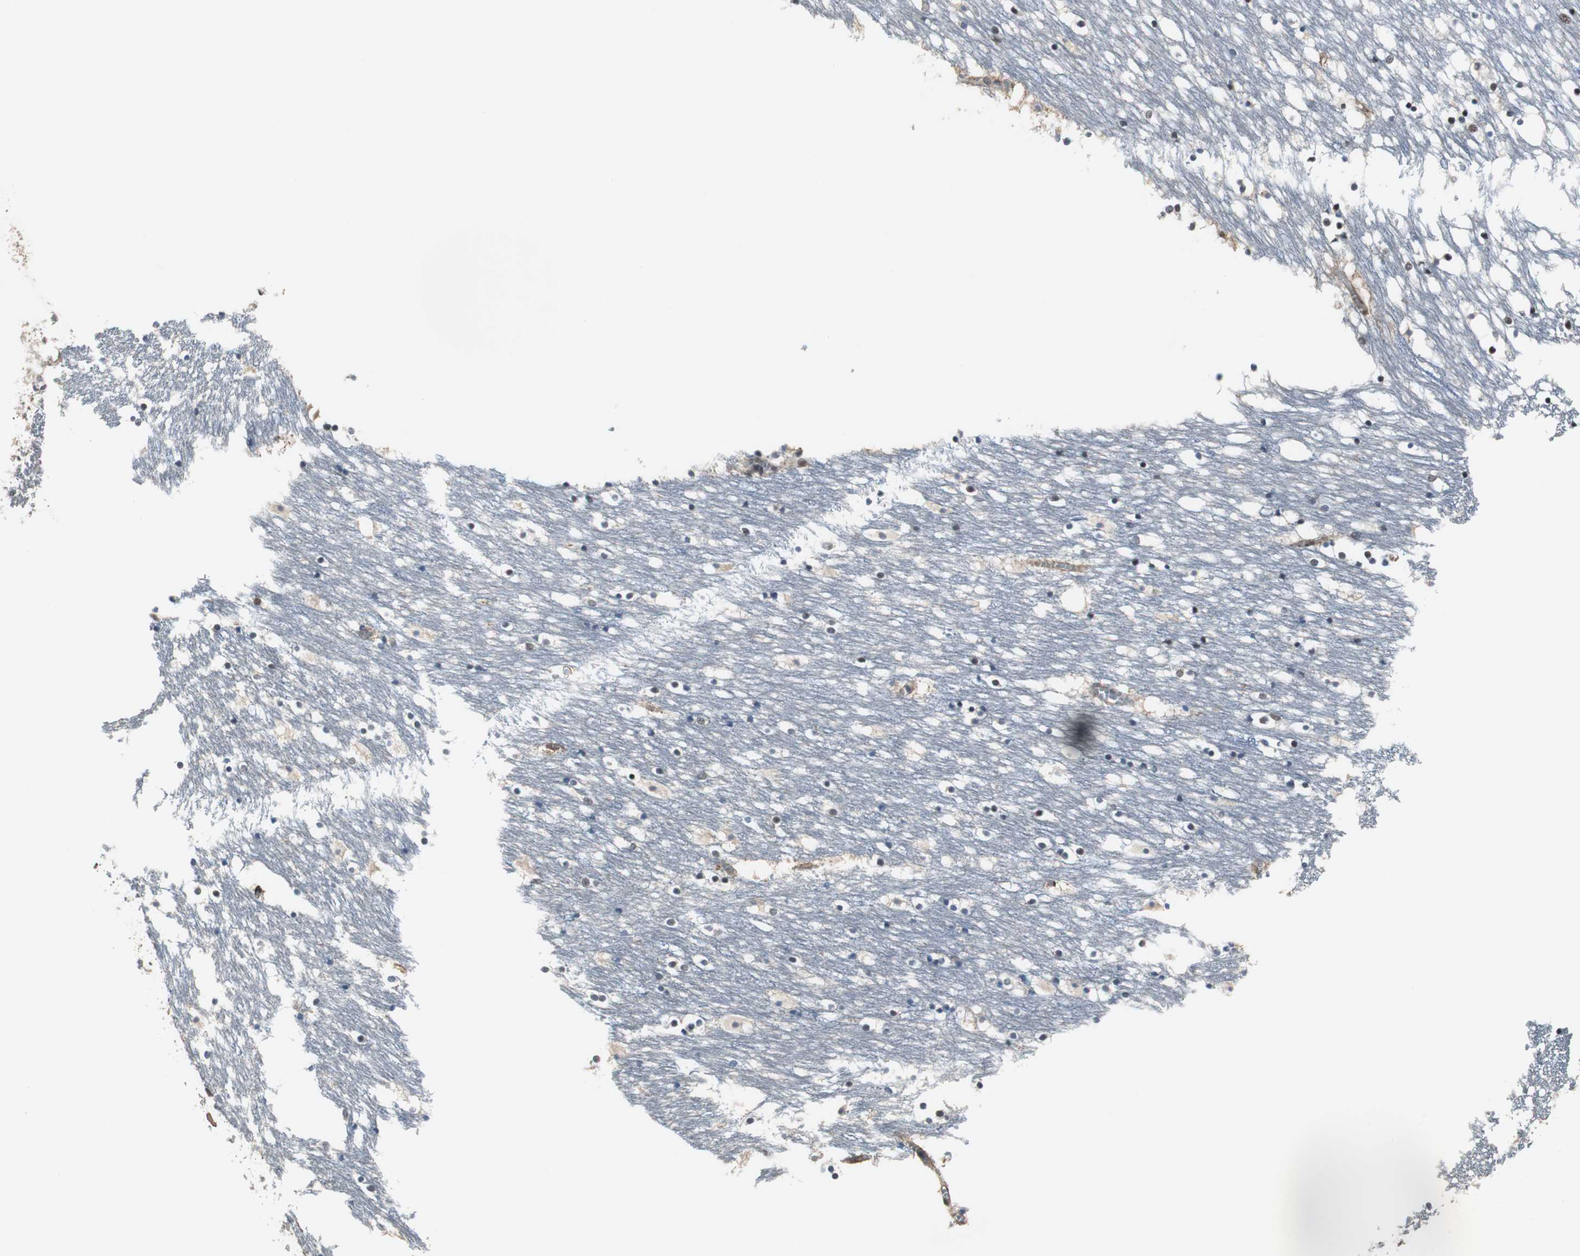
{"staining": {"intensity": "weak", "quantity": "25%-75%", "location": "cytoplasmic/membranous,nuclear"}, "tissue": "caudate", "cell_type": "Glial cells", "image_type": "normal", "snomed": [{"axis": "morphology", "description": "Normal tissue, NOS"}, {"axis": "topography", "description": "Lateral ventricle wall"}], "caption": "Protein analysis of benign caudate demonstrates weak cytoplasmic/membranous,nuclear expression in about 25%-75% of glial cells.", "gene": "MKX", "patient": {"sex": "male", "age": 45}}